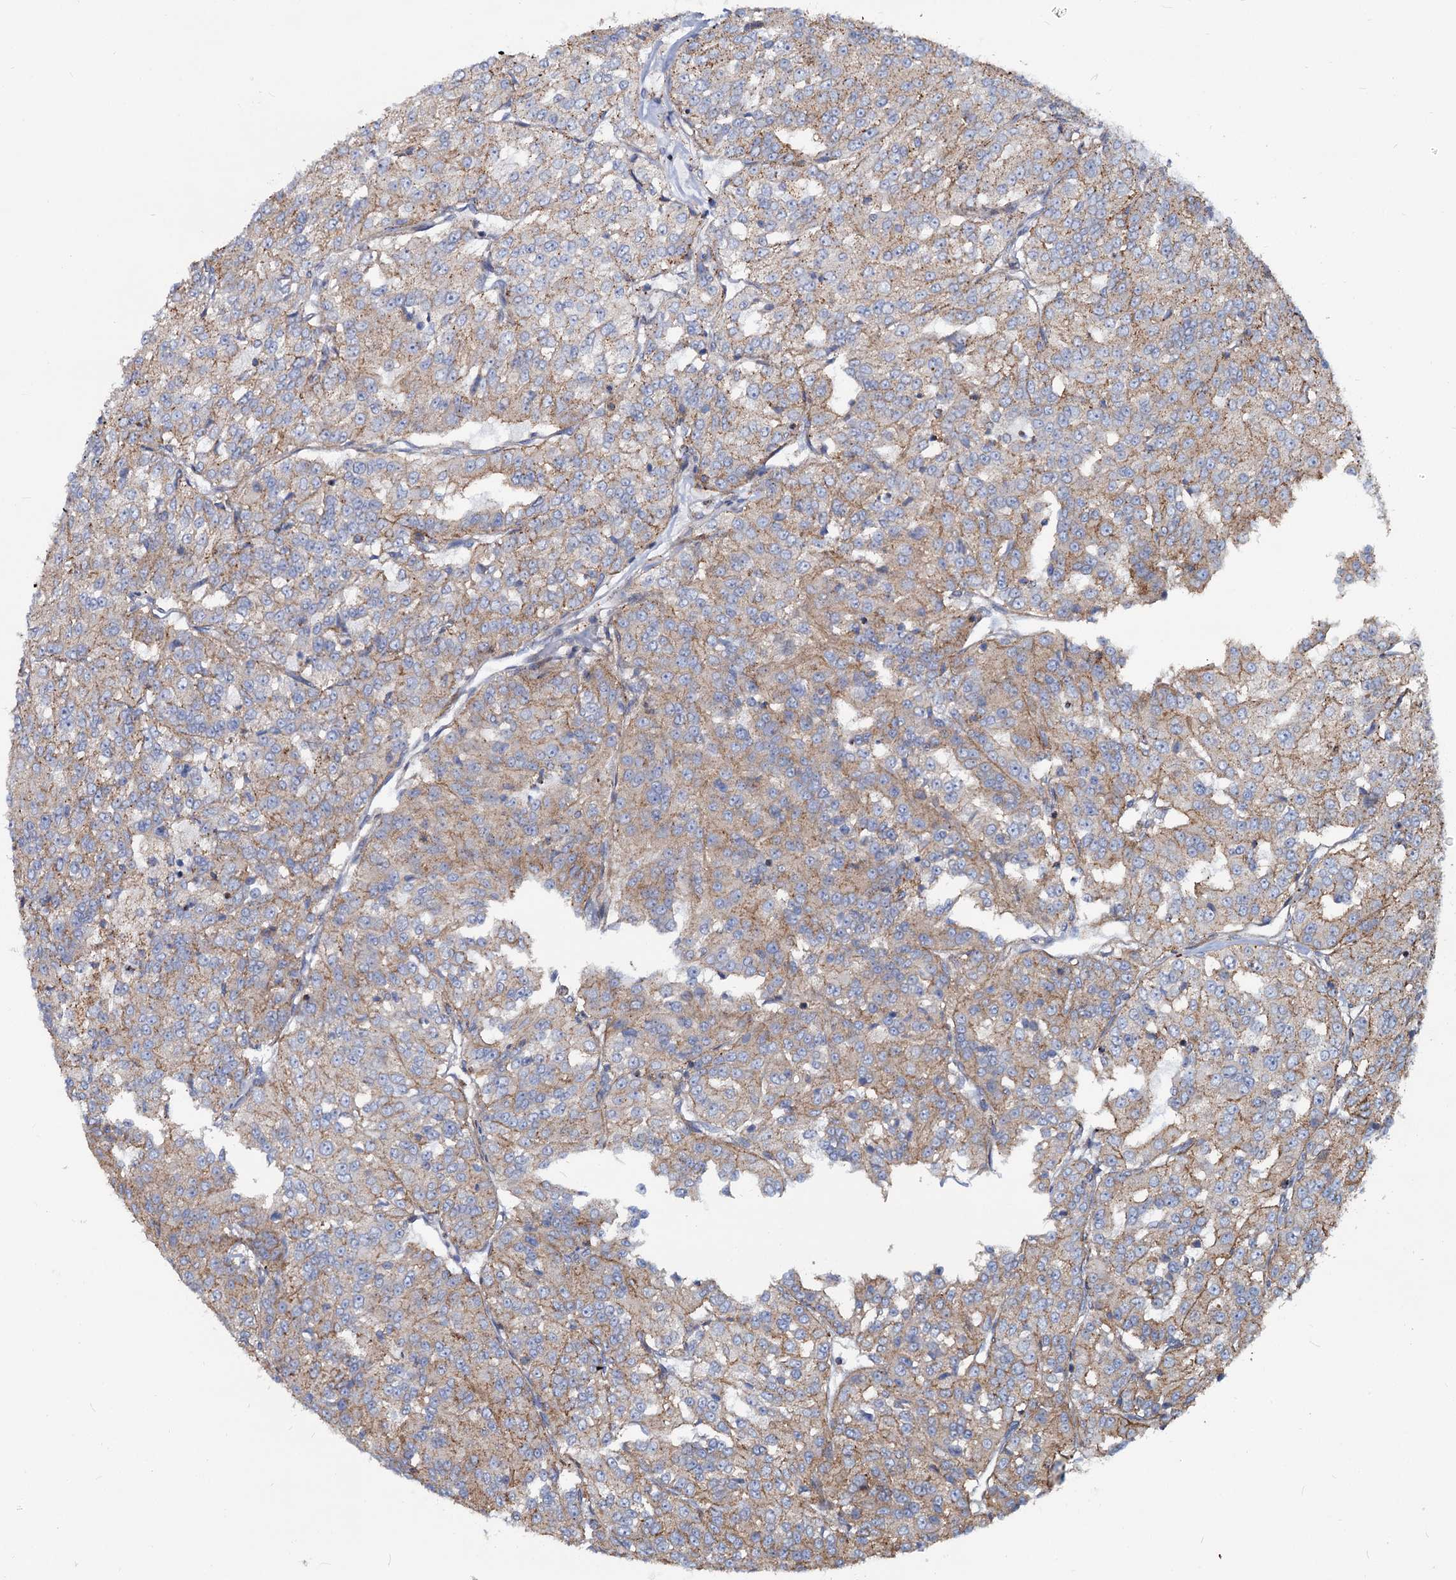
{"staining": {"intensity": "weak", "quantity": "25%-75%", "location": "cytoplasmic/membranous"}, "tissue": "renal cancer", "cell_type": "Tumor cells", "image_type": "cancer", "snomed": [{"axis": "morphology", "description": "Adenocarcinoma, NOS"}, {"axis": "topography", "description": "Kidney"}], "caption": "This micrograph shows immunohistochemistry staining of renal cancer, with low weak cytoplasmic/membranous staining in about 25%-75% of tumor cells.", "gene": "PSEN1", "patient": {"sex": "female", "age": 63}}